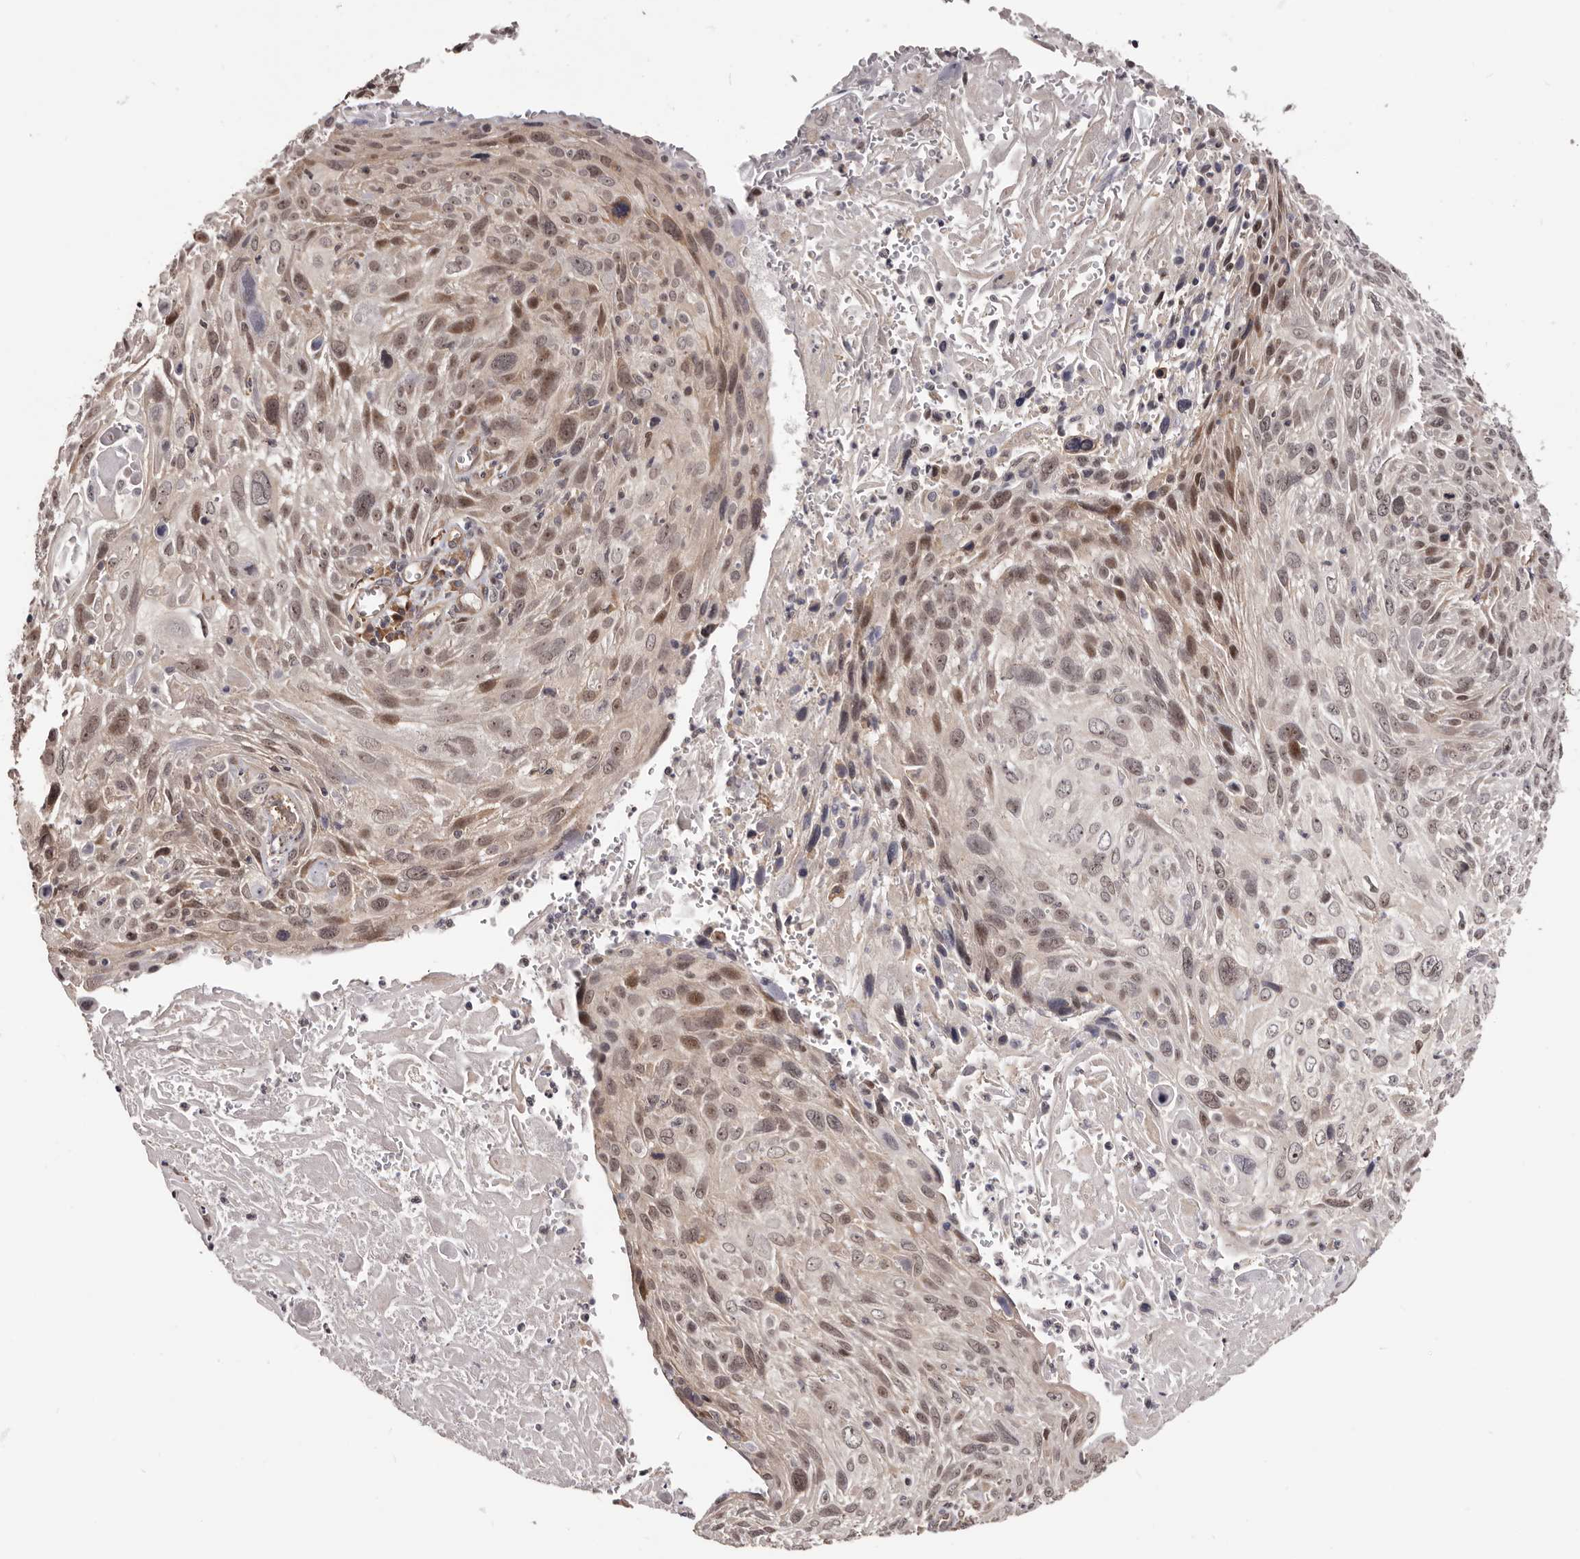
{"staining": {"intensity": "moderate", "quantity": "25%-75%", "location": "nuclear"}, "tissue": "cervical cancer", "cell_type": "Tumor cells", "image_type": "cancer", "snomed": [{"axis": "morphology", "description": "Squamous cell carcinoma, NOS"}, {"axis": "topography", "description": "Cervix"}], "caption": "Protein staining demonstrates moderate nuclear expression in approximately 25%-75% of tumor cells in cervical cancer.", "gene": "NOL12", "patient": {"sex": "female", "age": 51}}